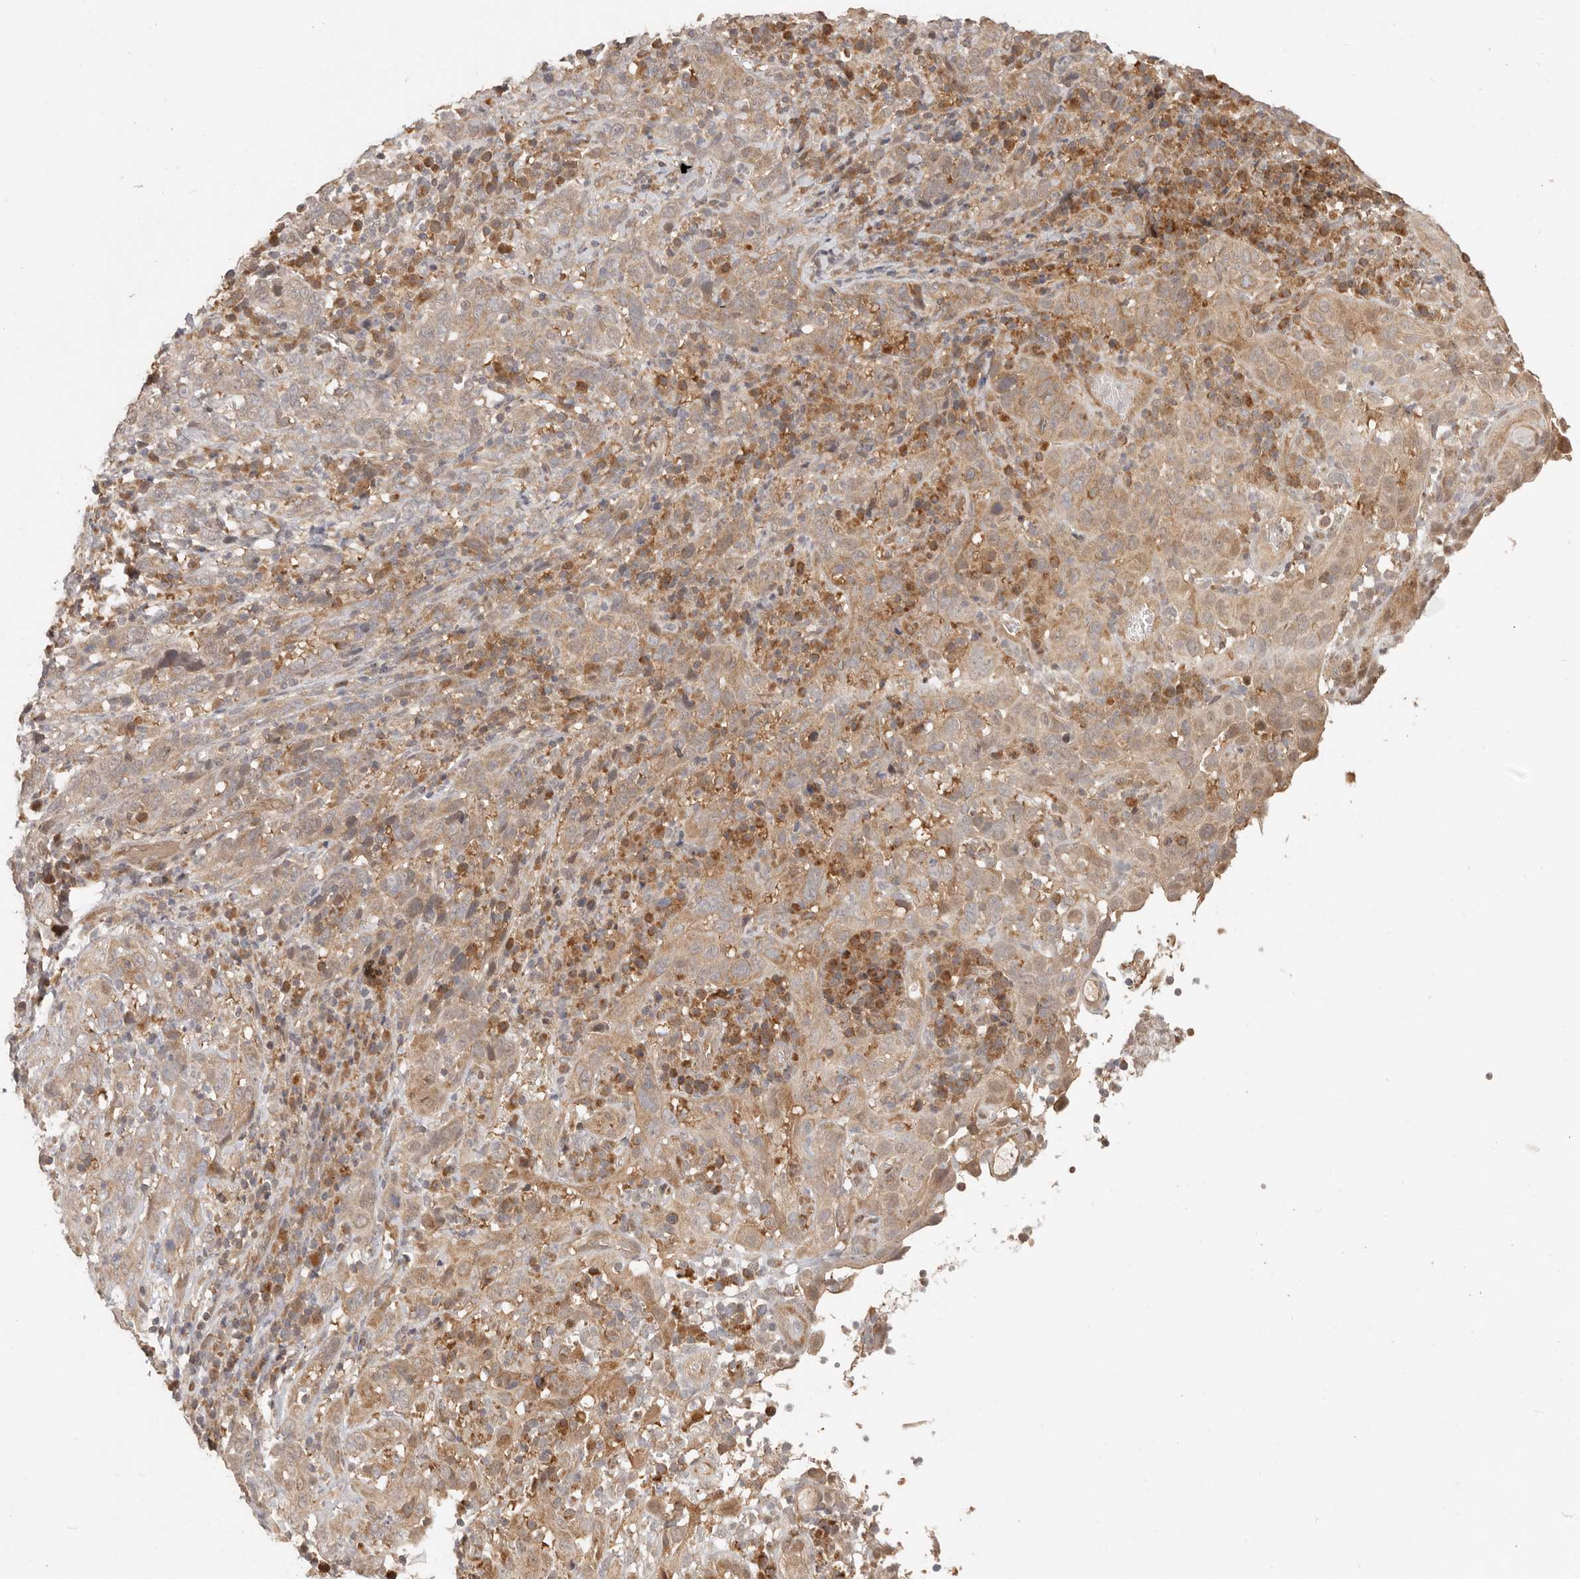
{"staining": {"intensity": "moderate", "quantity": ">75%", "location": "cytoplasmic/membranous"}, "tissue": "cervical cancer", "cell_type": "Tumor cells", "image_type": "cancer", "snomed": [{"axis": "morphology", "description": "Squamous cell carcinoma, NOS"}, {"axis": "topography", "description": "Cervix"}], "caption": "Immunohistochemical staining of human cervical cancer (squamous cell carcinoma) displays medium levels of moderate cytoplasmic/membranous positivity in approximately >75% of tumor cells.", "gene": "MTFR2", "patient": {"sex": "female", "age": 46}}